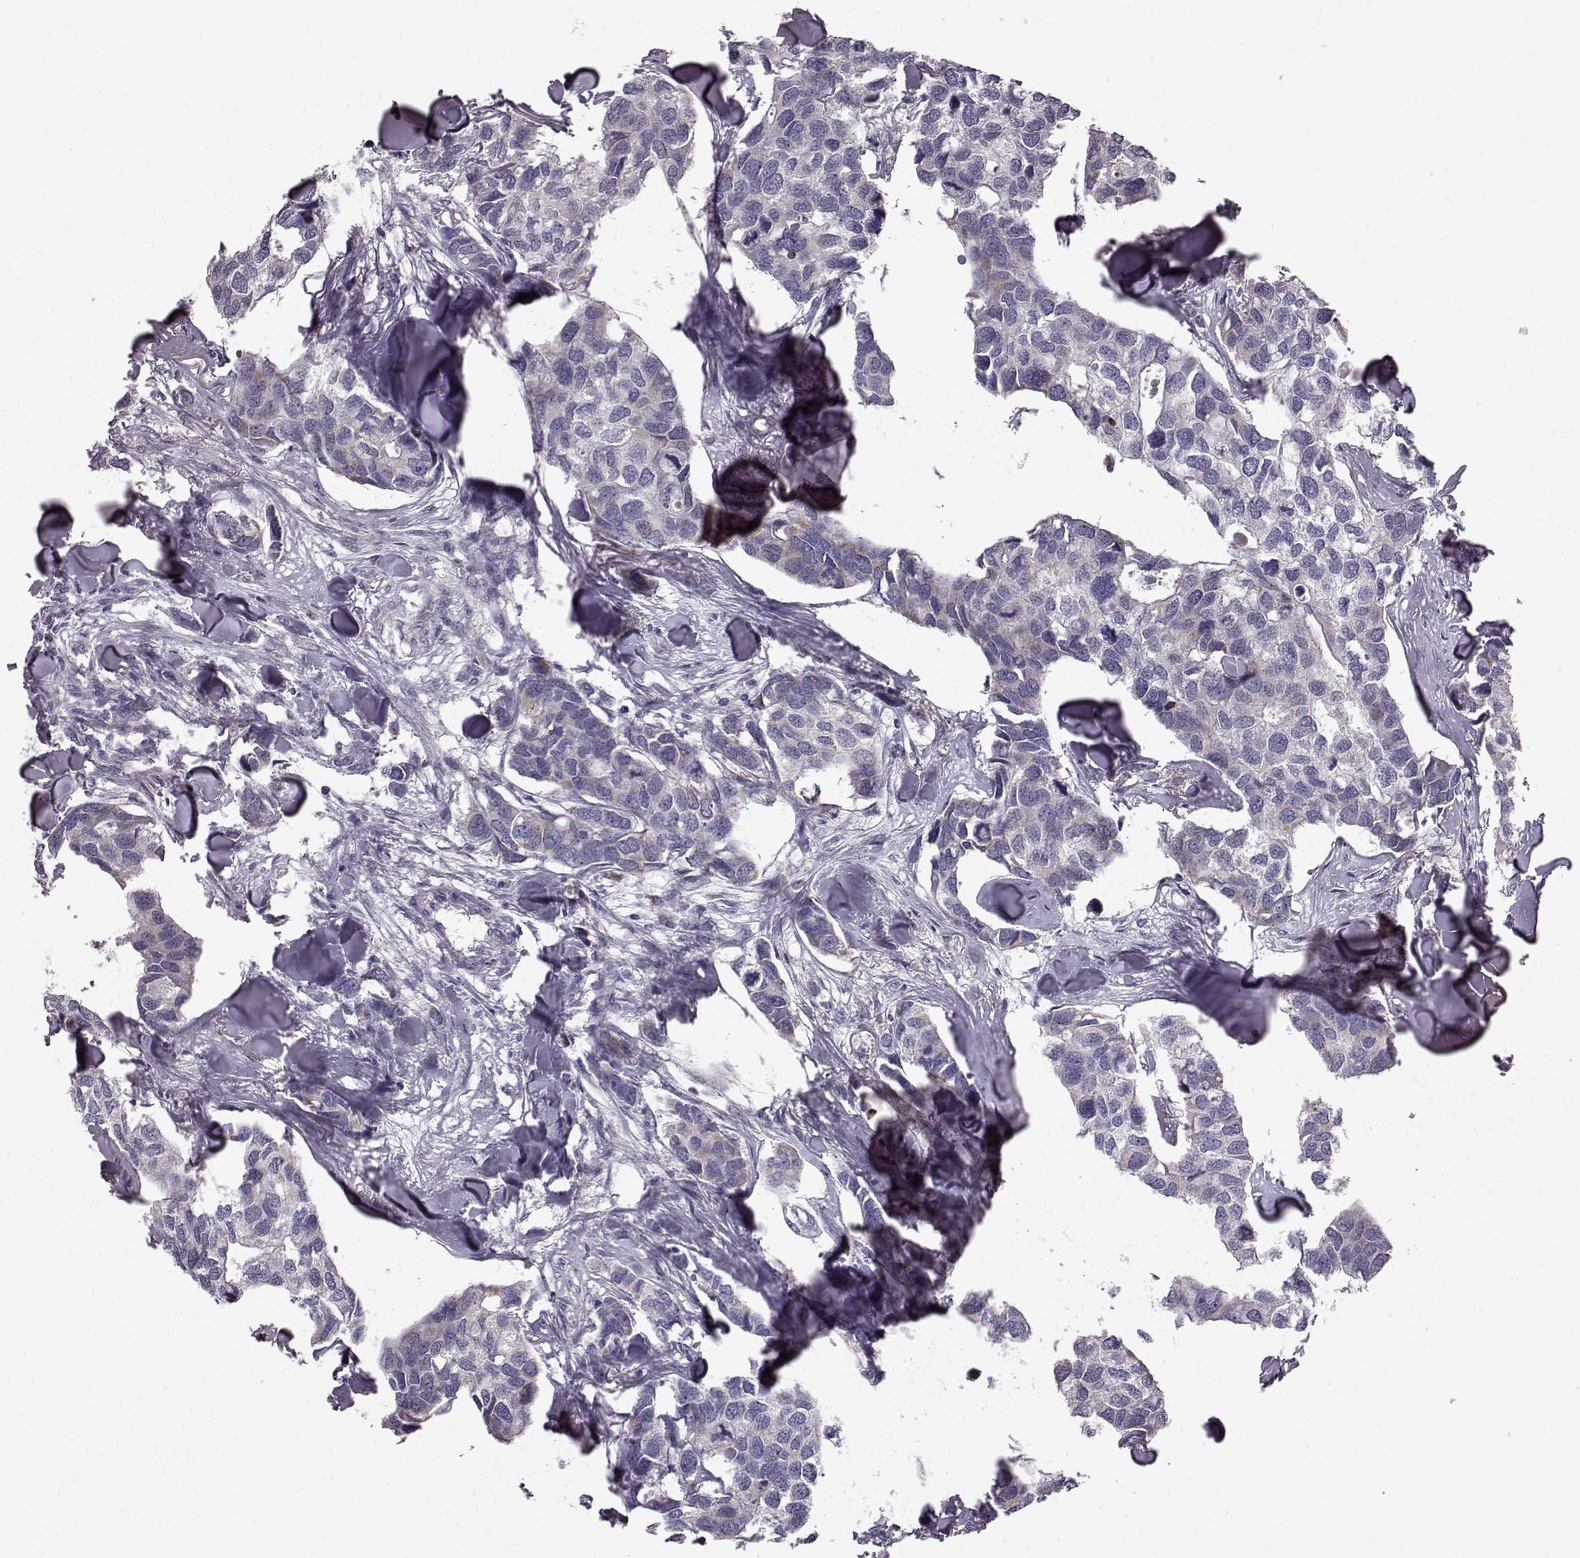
{"staining": {"intensity": "negative", "quantity": "none", "location": "none"}, "tissue": "breast cancer", "cell_type": "Tumor cells", "image_type": "cancer", "snomed": [{"axis": "morphology", "description": "Duct carcinoma"}, {"axis": "topography", "description": "Breast"}], "caption": "Tumor cells show no significant protein positivity in intraductal carcinoma (breast).", "gene": "ATP5MF", "patient": {"sex": "female", "age": 83}}